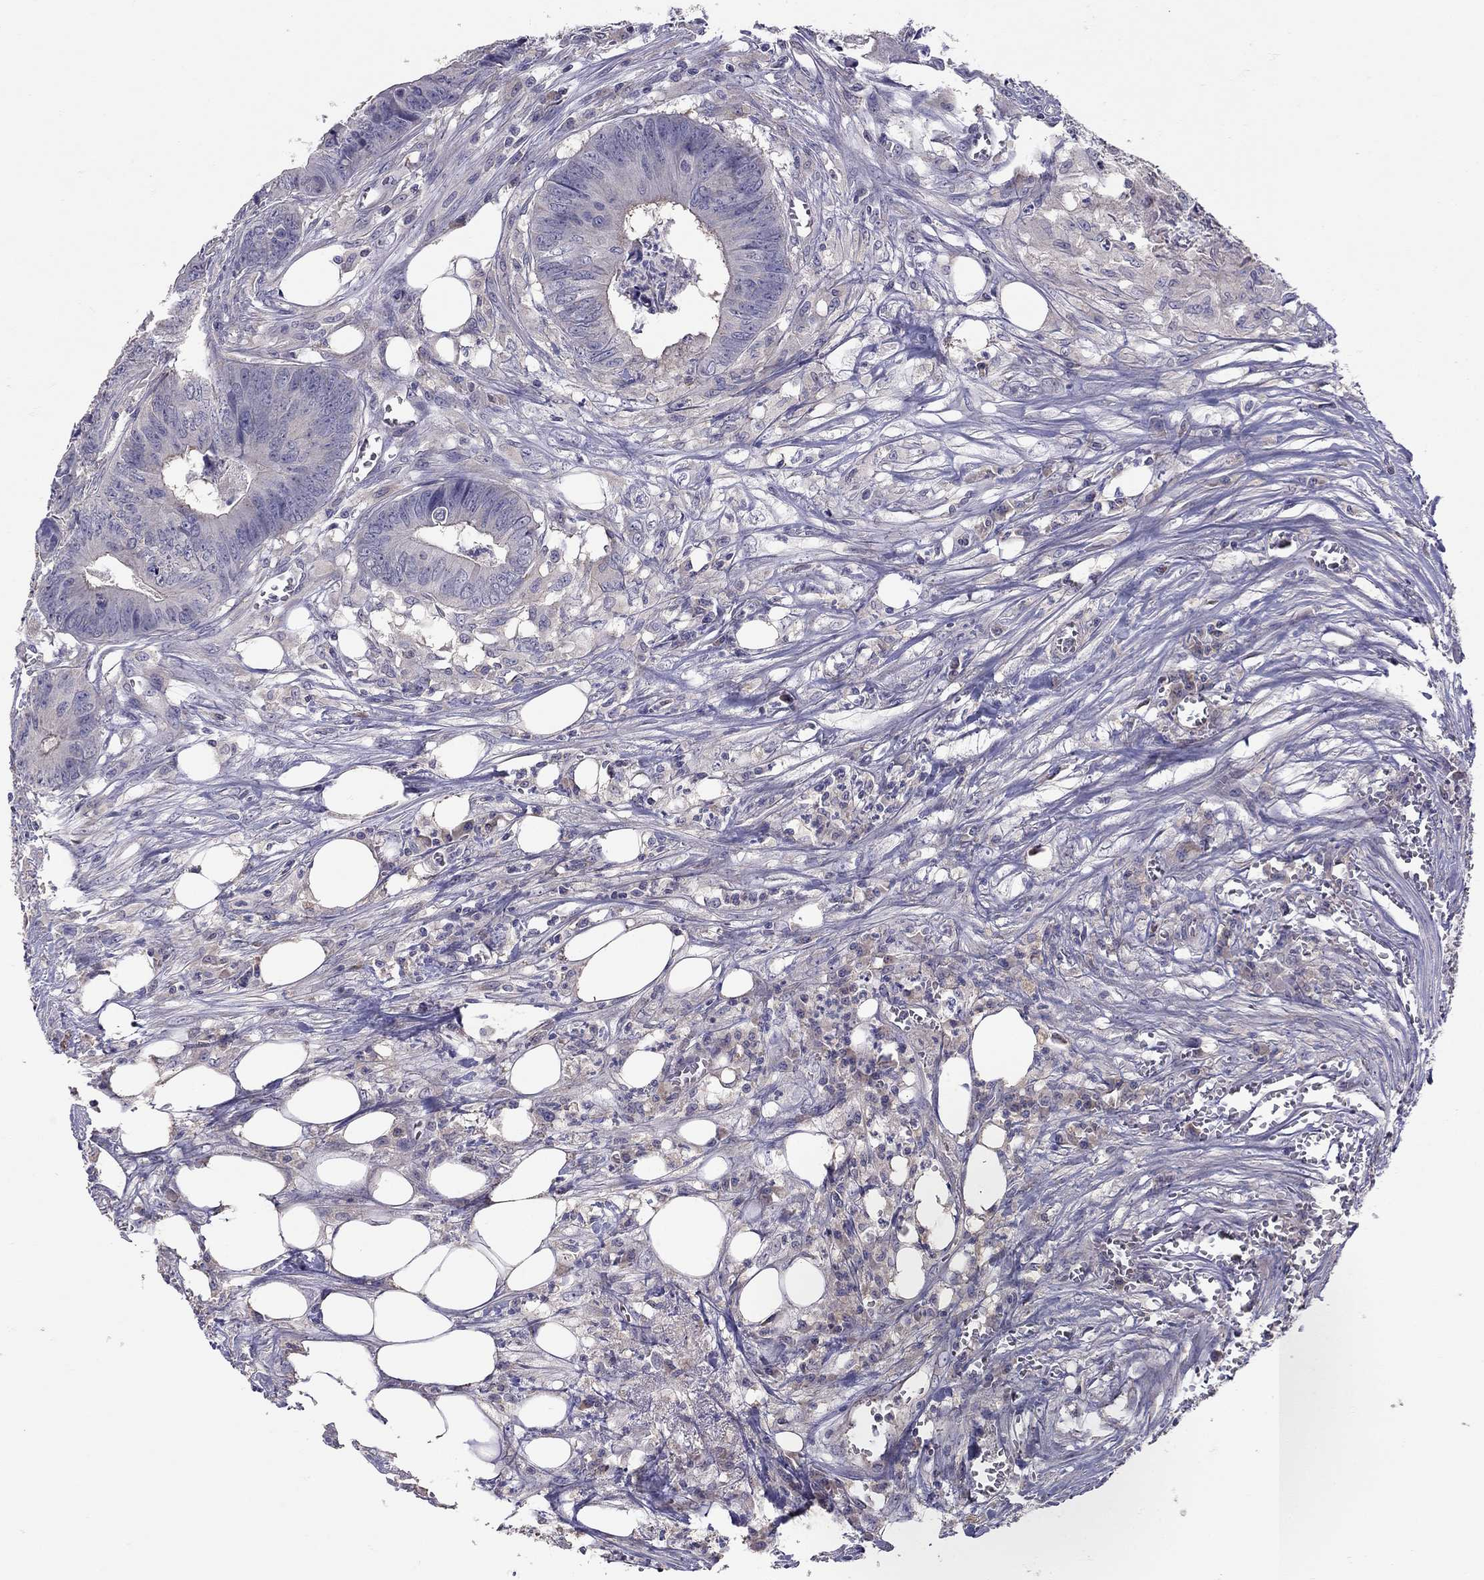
{"staining": {"intensity": "negative", "quantity": "none", "location": "none"}, "tissue": "colorectal cancer", "cell_type": "Tumor cells", "image_type": "cancer", "snomed": [{"axis": "morphology", "description": "Adenocarcinoma, NOS"}, {"axis": "topography", "description": "Colon"}], "caption": "DAB (3,3'-diaminobenzidine) immunohistochemical staining of human colorectal adenocarcinoma reveals no significant positivity in tumor cells.", "gene": "RTP5", "patient": {"sex": "male", "age": 84}}